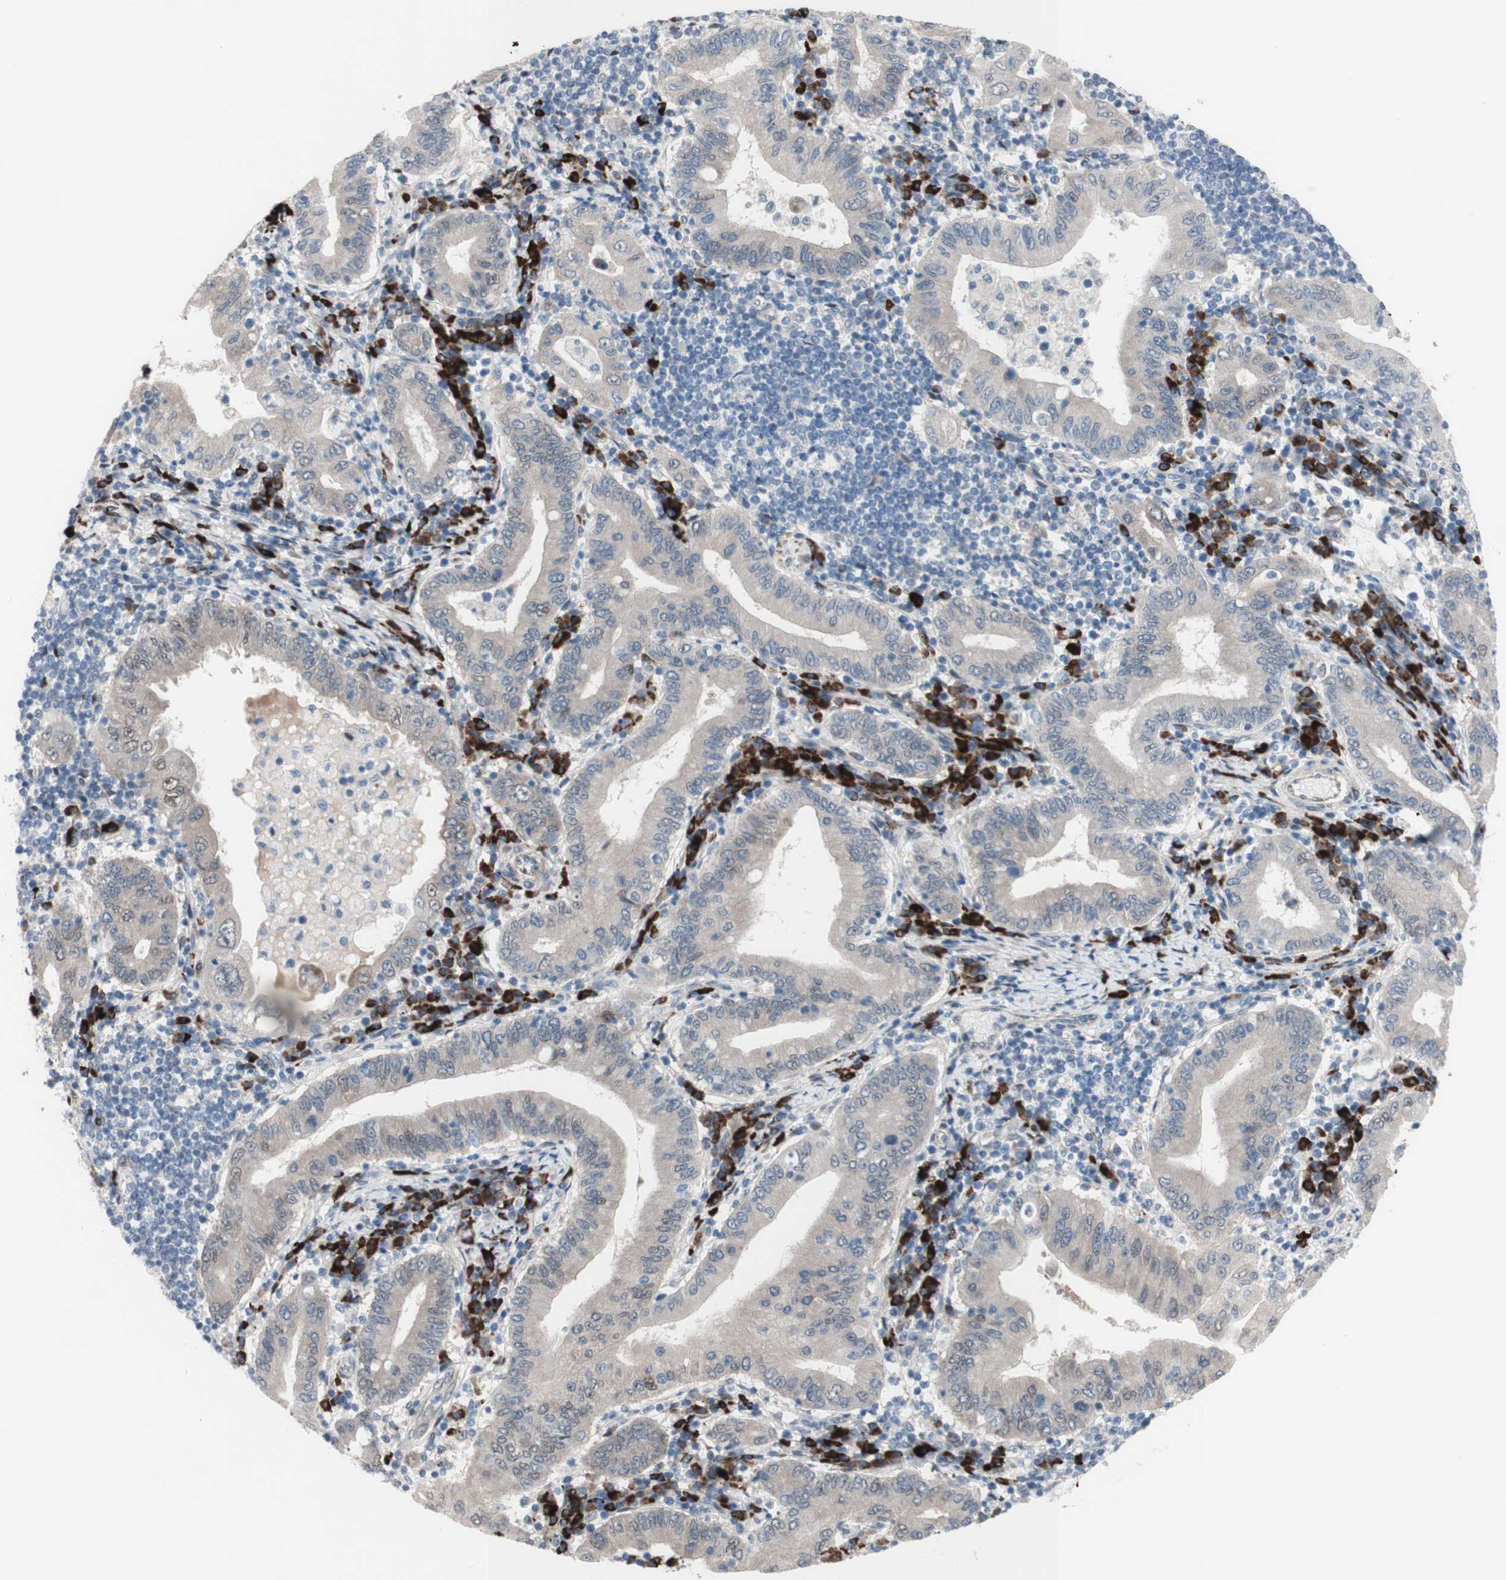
{"staining": {"intensity": "negative", "quantity": "none", "location": "none"}, "tissue": "stomach cancer", "cell_type": "Tumor cells", "image_type": "cancer", "snomed": [{"axis": "morphology", "description": "Normal tissue, NOS"}, {"axis": "morphology", "description": "Adenocarcinoma, NOS"}, {"axis": "topography", "description": "Esophagus"}, {"axis": "topography", "description": "Stomach, upper"}, {"axis": "topography", "description": "Peripheral nerve tissue"}], "caption": "There is no significant positivity in tumor cells of stomach cancer (adenocarcinoma).", "gene": "PHTF2", "patient": {"sex": "male", "age": 62}}